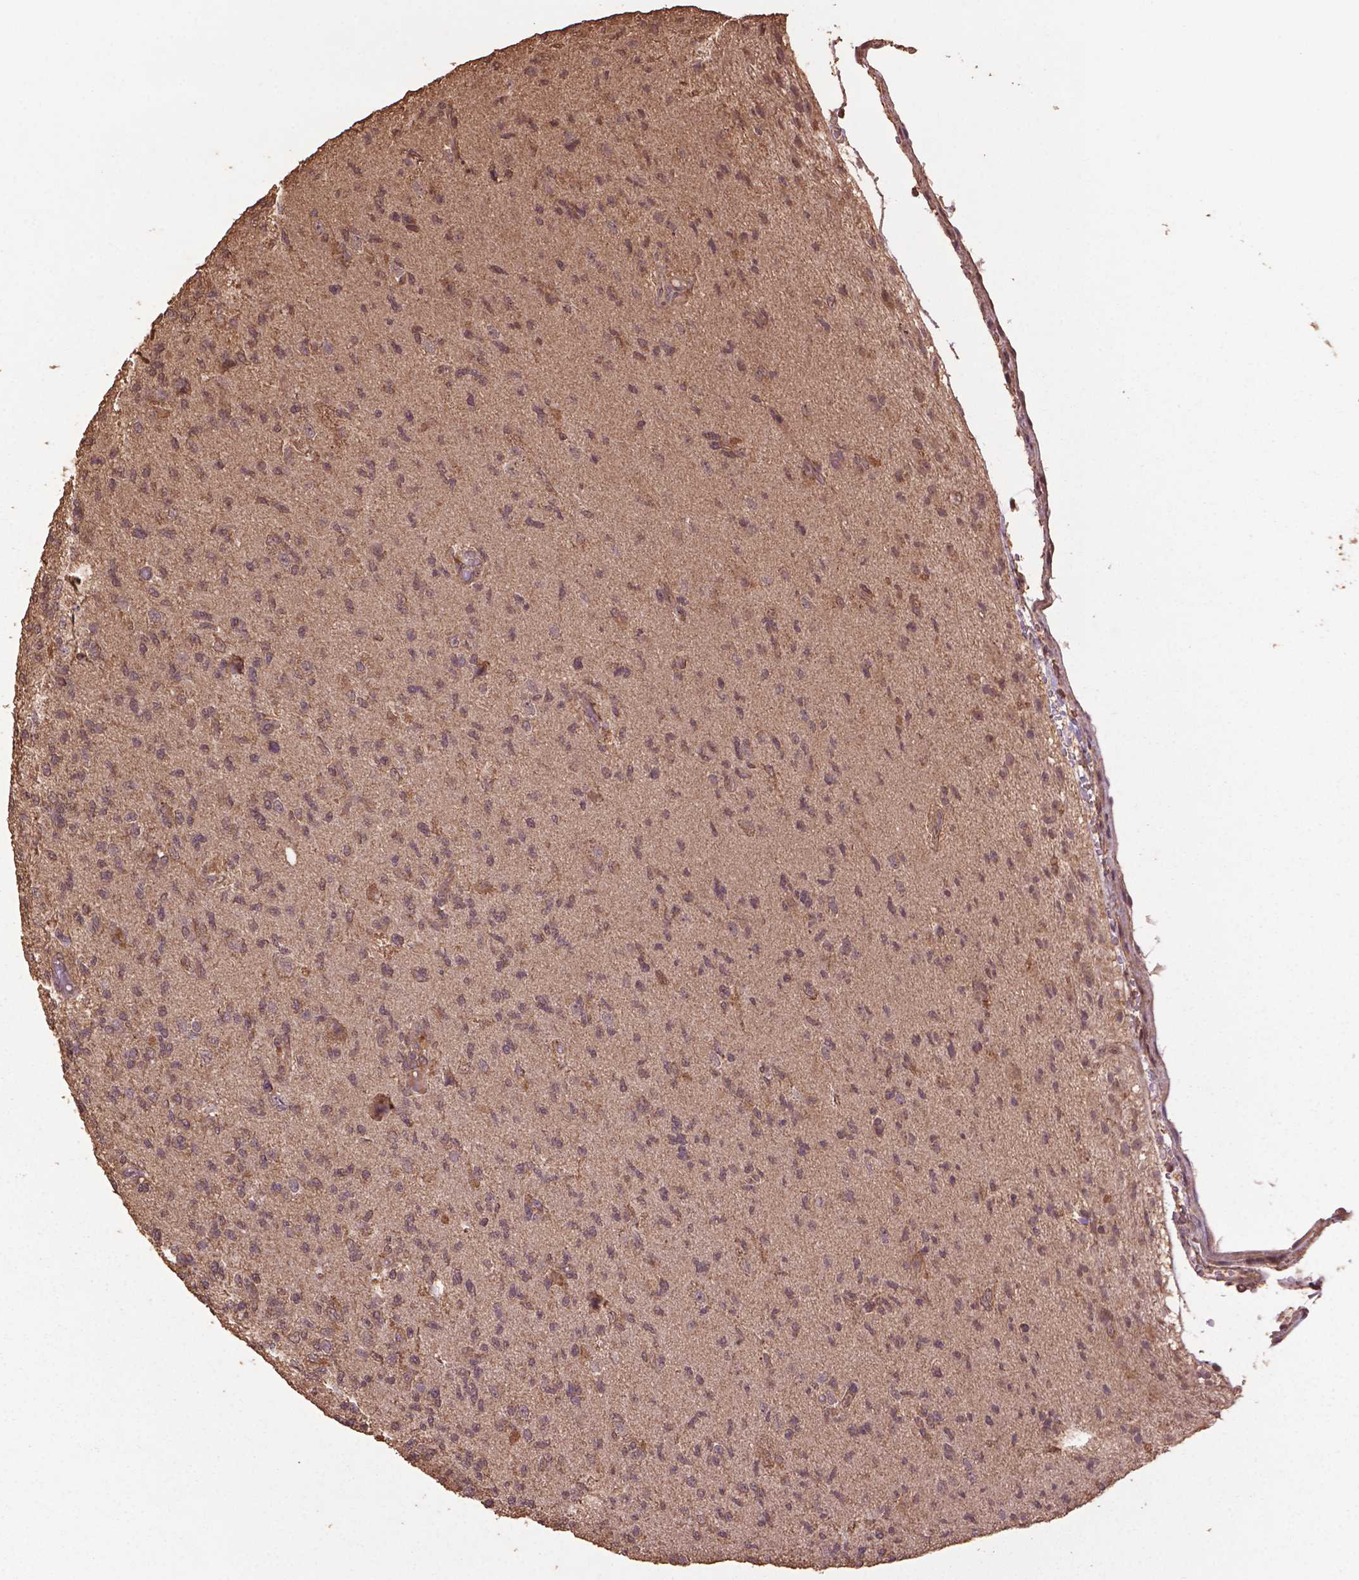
{"staining": {"intensity": "negative", "quantity": "none", "location": "none"}, "tissue": "glioma", "cell_type": "Tumor cells", "image_type": "cancer", "snomed": [{"axis": "morphology", "description": "Glioma, malignant, High grade"}, {"axis": "topography", "description": "Brain"}], "caption": "Photomicrograph shows no significant protein positivity in tumor cells of malignant glioma (high-grade).", "gene": "BABAM1", "patient": {"sex": "male", "age": 56}}